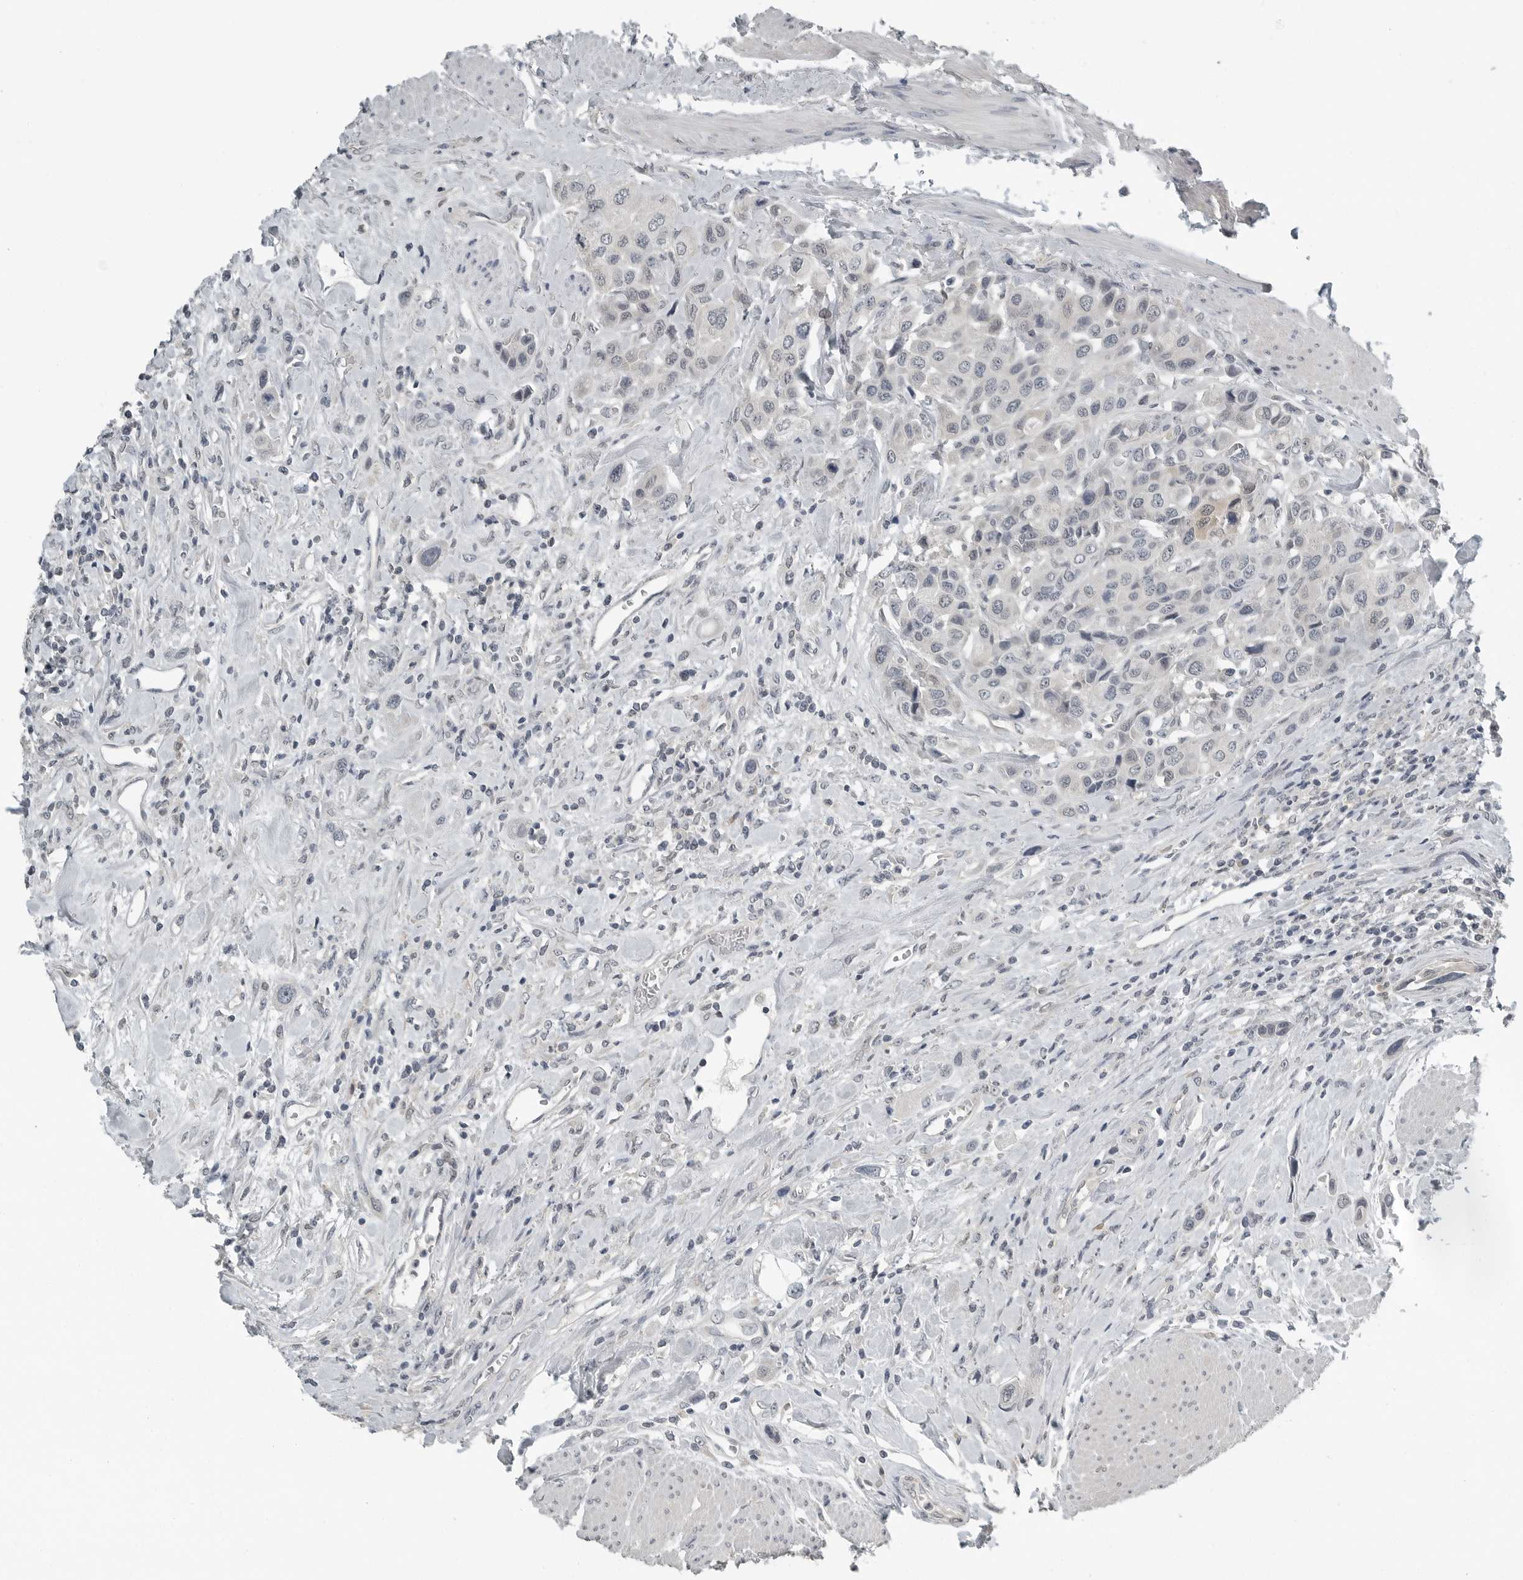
{"staining": {"intensity": "negative", "quantity": "none", "location": "none"}, "tissue": "urothelial cancer", "cell_type": "Tumor cells", "image_type": "cancer", "snomed": [{"axis": "morphology", "description": "Urothelial carcinoma, High grade"}, {"axis": "topography", "description": "Urinary bladder"}], "caption": "Micrograph shows no significant protein positivity in tumor cells of urothelial cancer.", "gene": "KYAT1", "patient": {"sex": "male", "age": 50}}